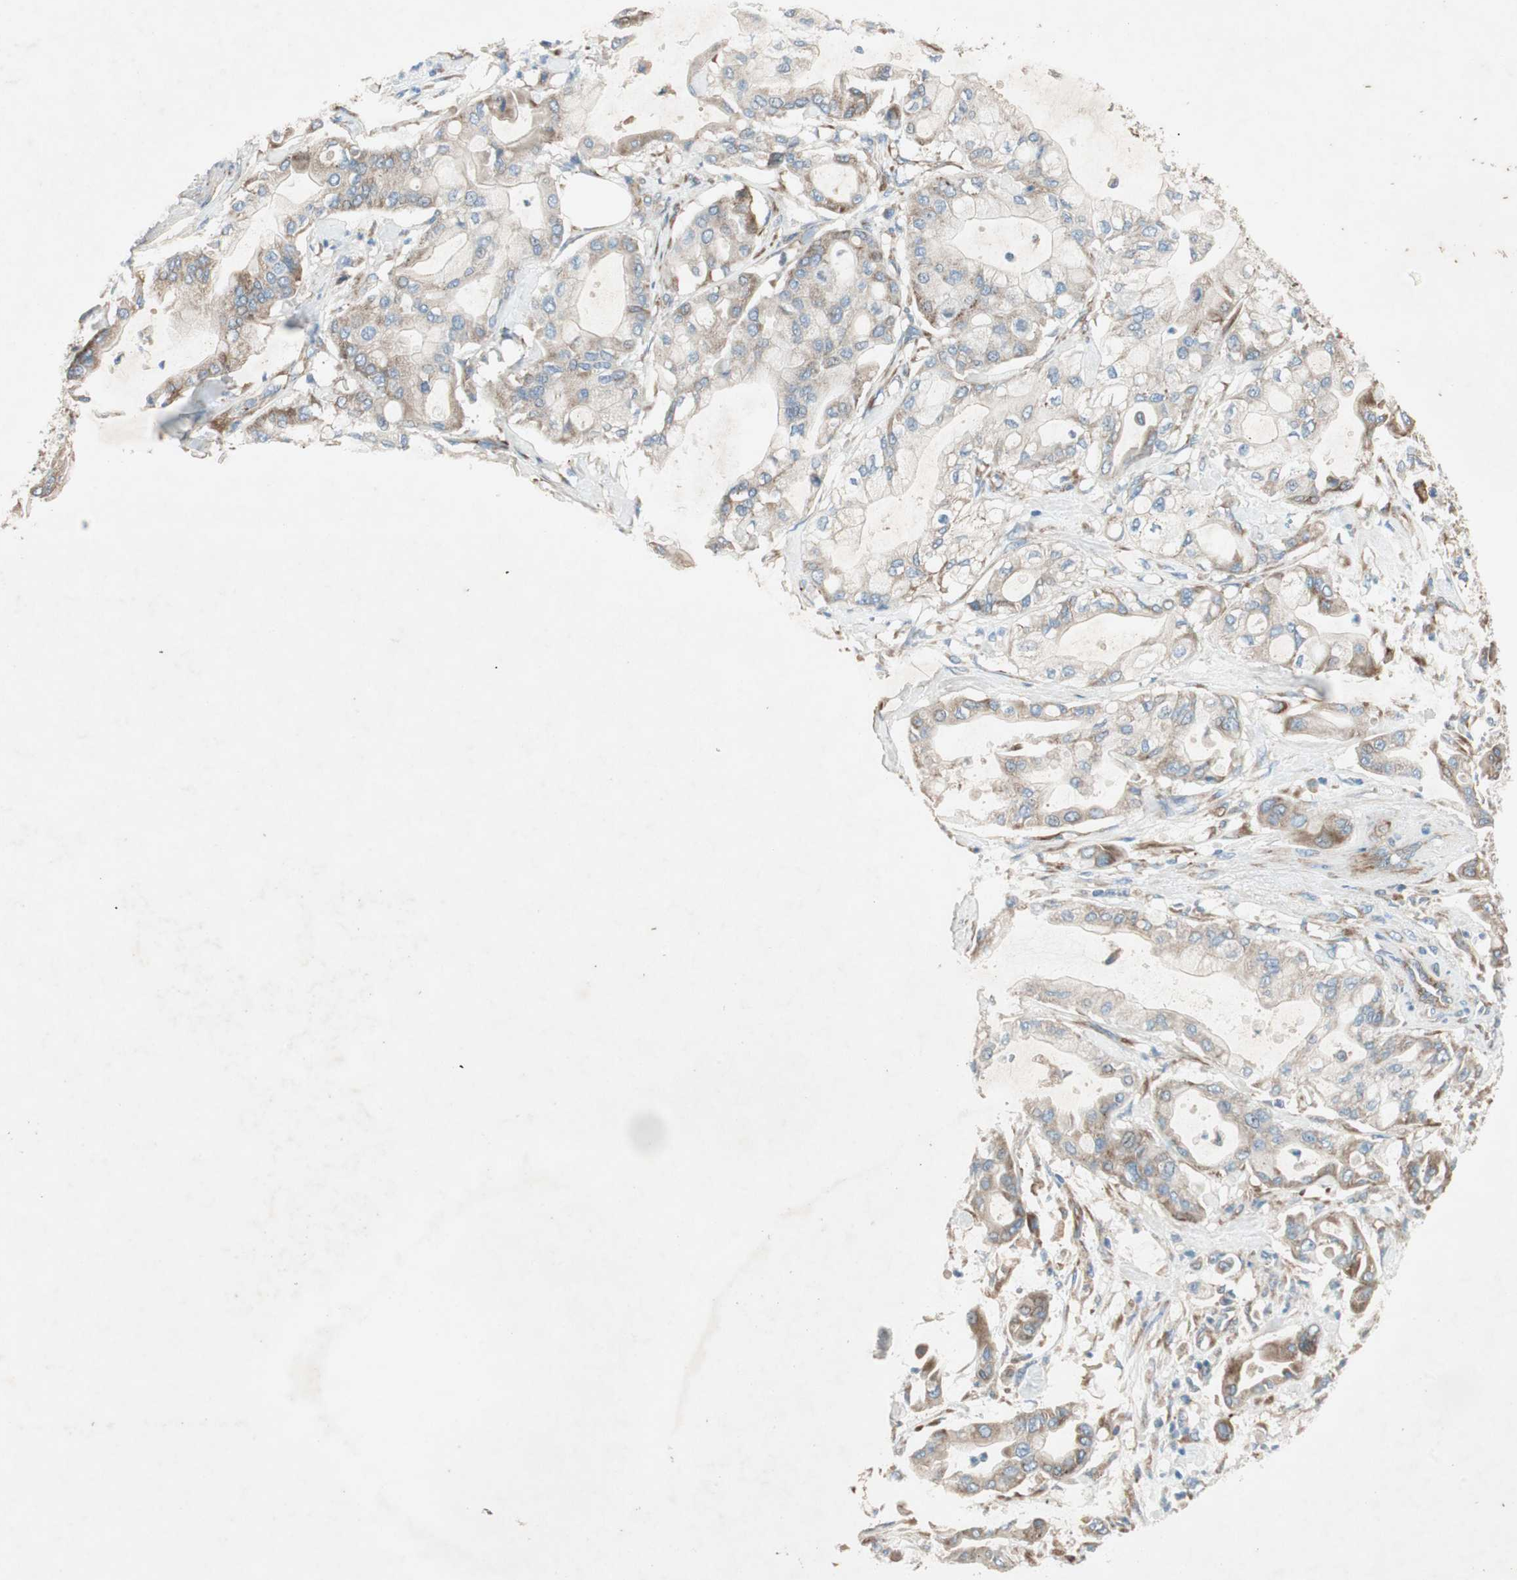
{"staining": {"intensity": "moderate", "quantity": ">75%", "location": "cytoplasmic/membranous"}, "tissue": "pancreatic cancer", "cell_type": "Tumor cells", "image_type": "cancer", "snomed": [{"axis": "morphology", "description": "Adenocarcinoma, NOS"}, {"axis": "morphology", "description": "Adenocarcinoma, metastatic, NOS"}, {"axis": "topography", "description": "Lymph node"}, {"axis": "topography", "description": "Pancreas"}, {"axis": "topography", "description": "Duodenum"}], "caption": "Human pancreatic metastatic adenocarcinoma stained with a protein marker demonstrates moderate staining in tumor cells.", "gene": "RPL23", "patient": {"sex": "female", "age": 64}}